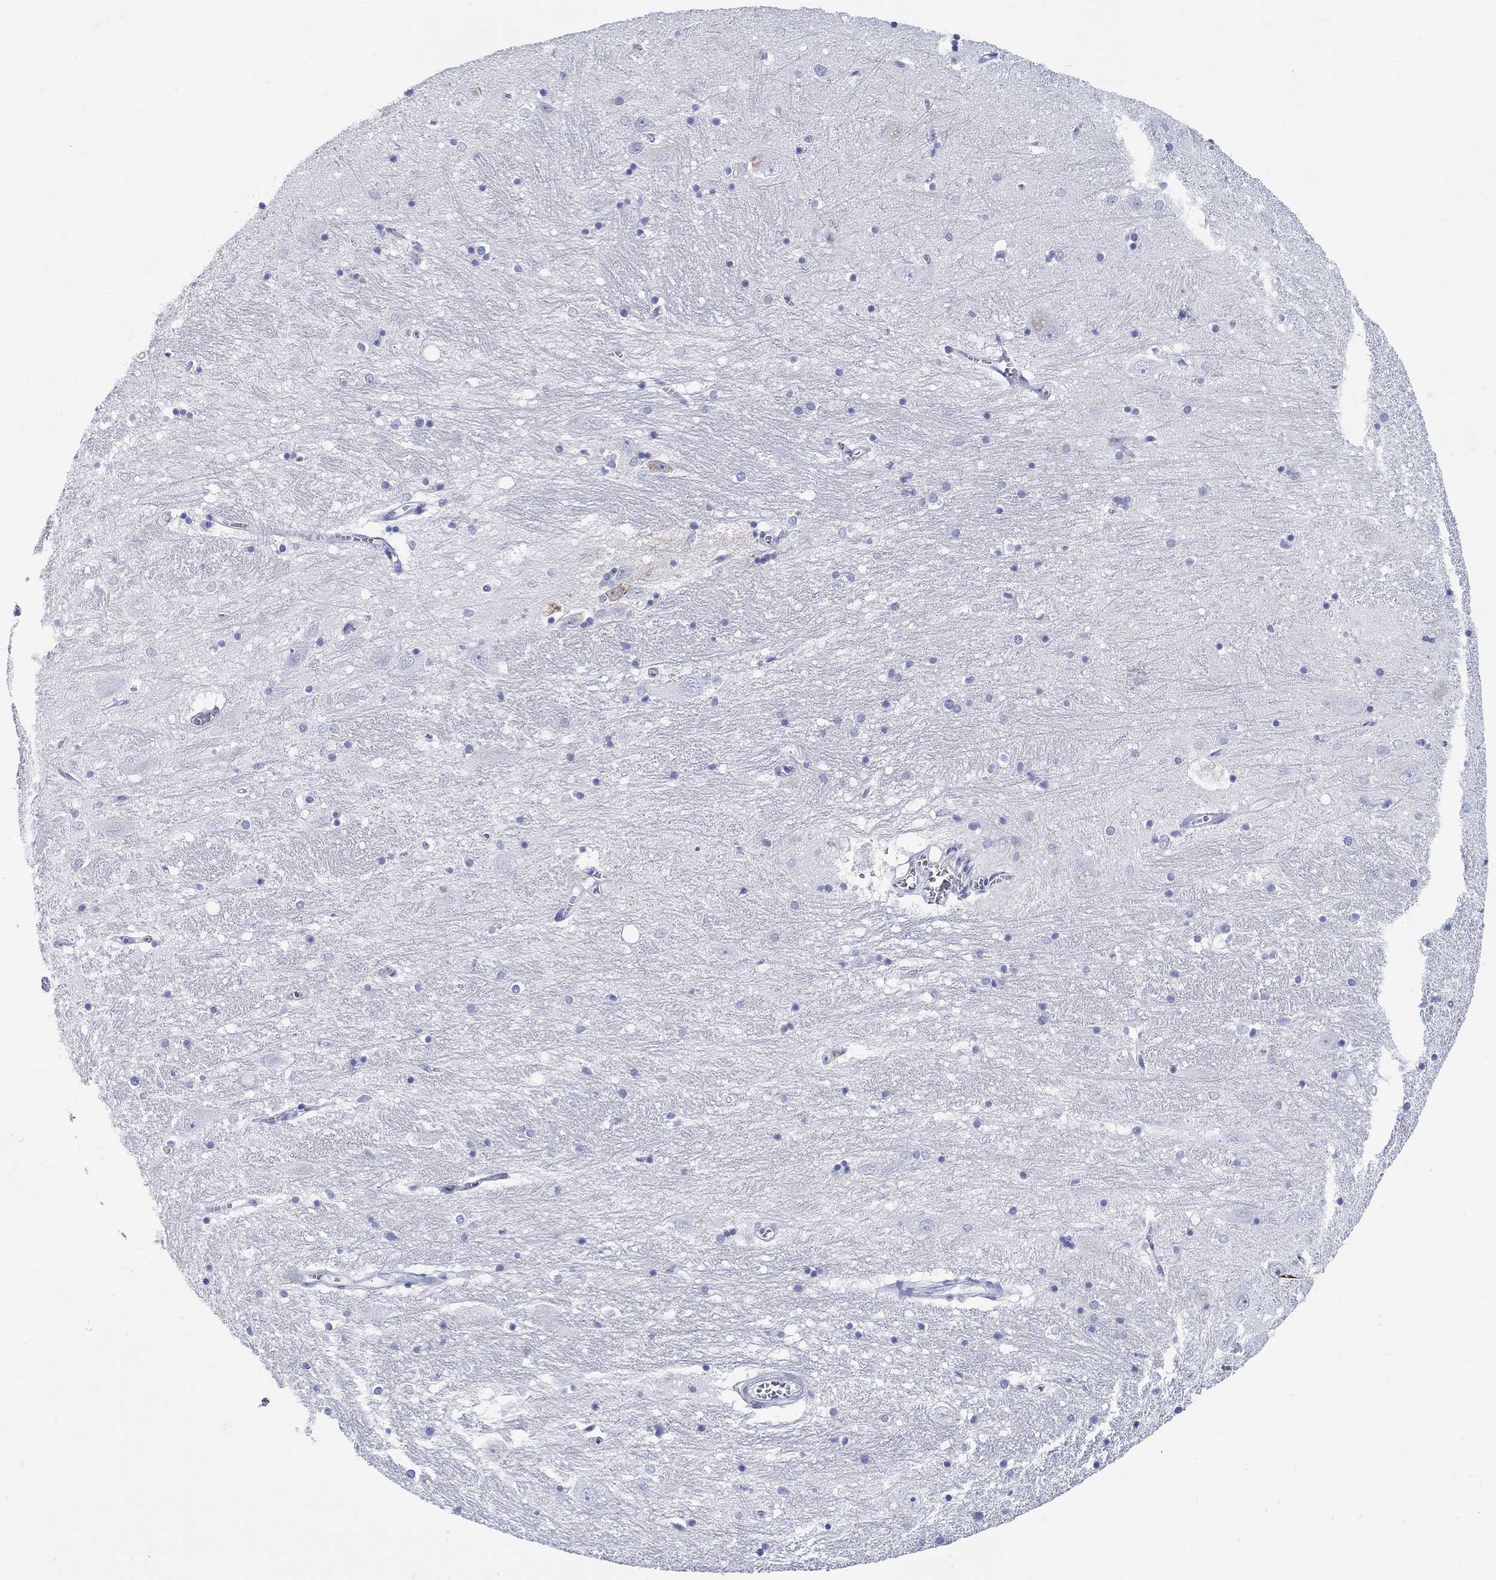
{"staining": {"intensity": "negative", "quantity": "none", "location": "none"}, "tissue": "caudate", "cell_type": "Glial cells", "image_type": "normal", "snomed": [{"axis": "morphology", "description": "Normal tissue, NOS"}, {"axis": "topography", "description": "Lateral ventricle wall"}], "caption": "IHC histopathology image of benign caudate: caudate stained with DAB exhibits no significant protein staining in glial cells.", "gene": "RD3L", "patient": {"sex": "male", "age": 54}}